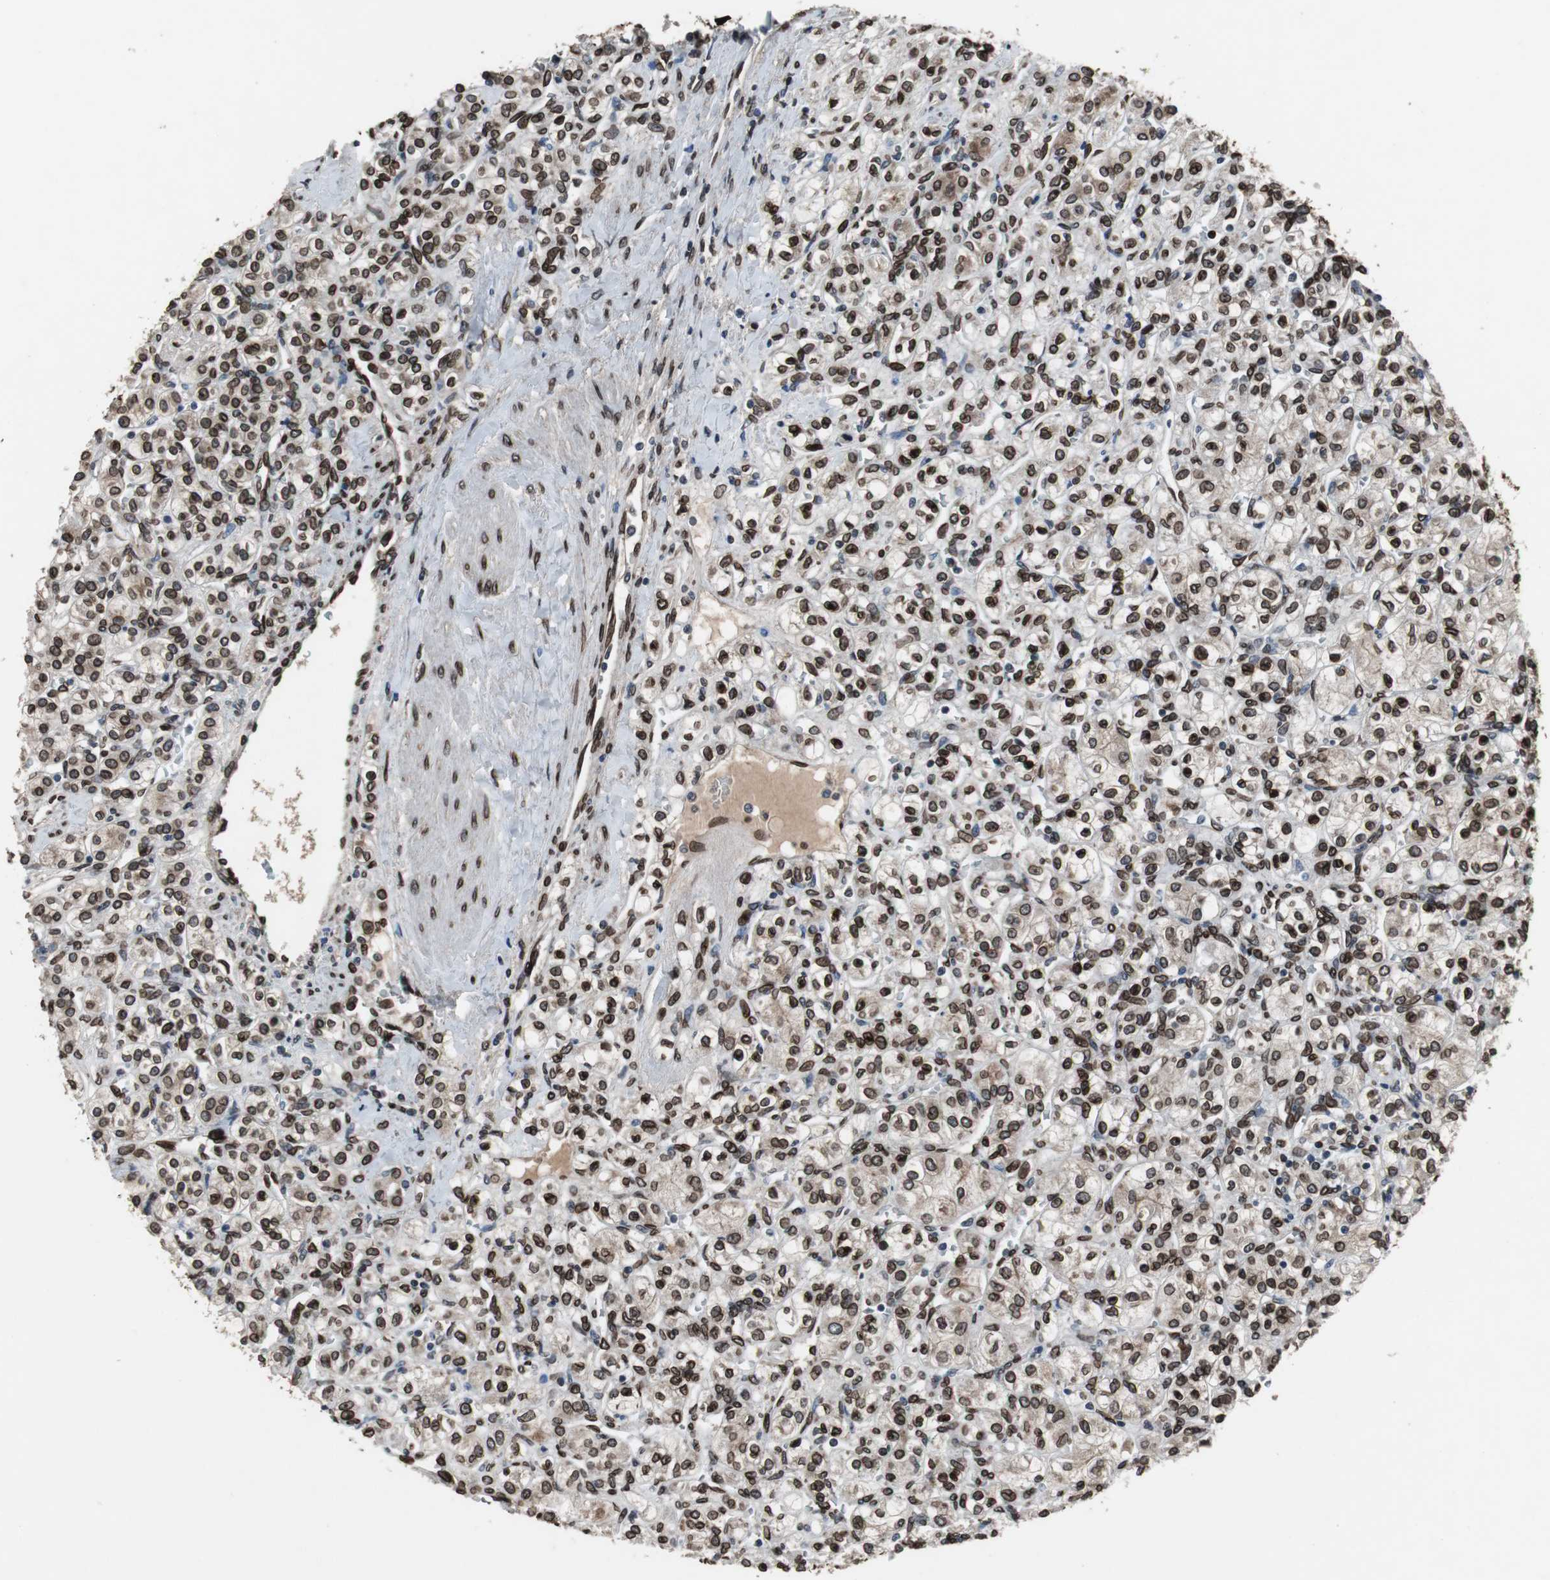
{"staining": {"intensity": "strong", "quantity": ">75%", "location": "cytoplasmic/membranous,nuclear"}, "tissue": "renal cancer", "cell_type": "Tumor cells", "image_type": "cancer", "snomed": [{"axis": "morphology", "description": "Adenocarcinoma, NOS"}, {"axis": "topography", "description": "Kidney"}], "caption": "Immunohistochemical staining of renal cancer reveals high levels of strong cytoplasmic/membranous and nuclear protein staining in about >75% of tumor cells. Immunohistochemistry stains the protein of interest in brown and the nuclei are stained blue.", "gene": "LMNA", "patient": {"sex": "male", "age": 77}}